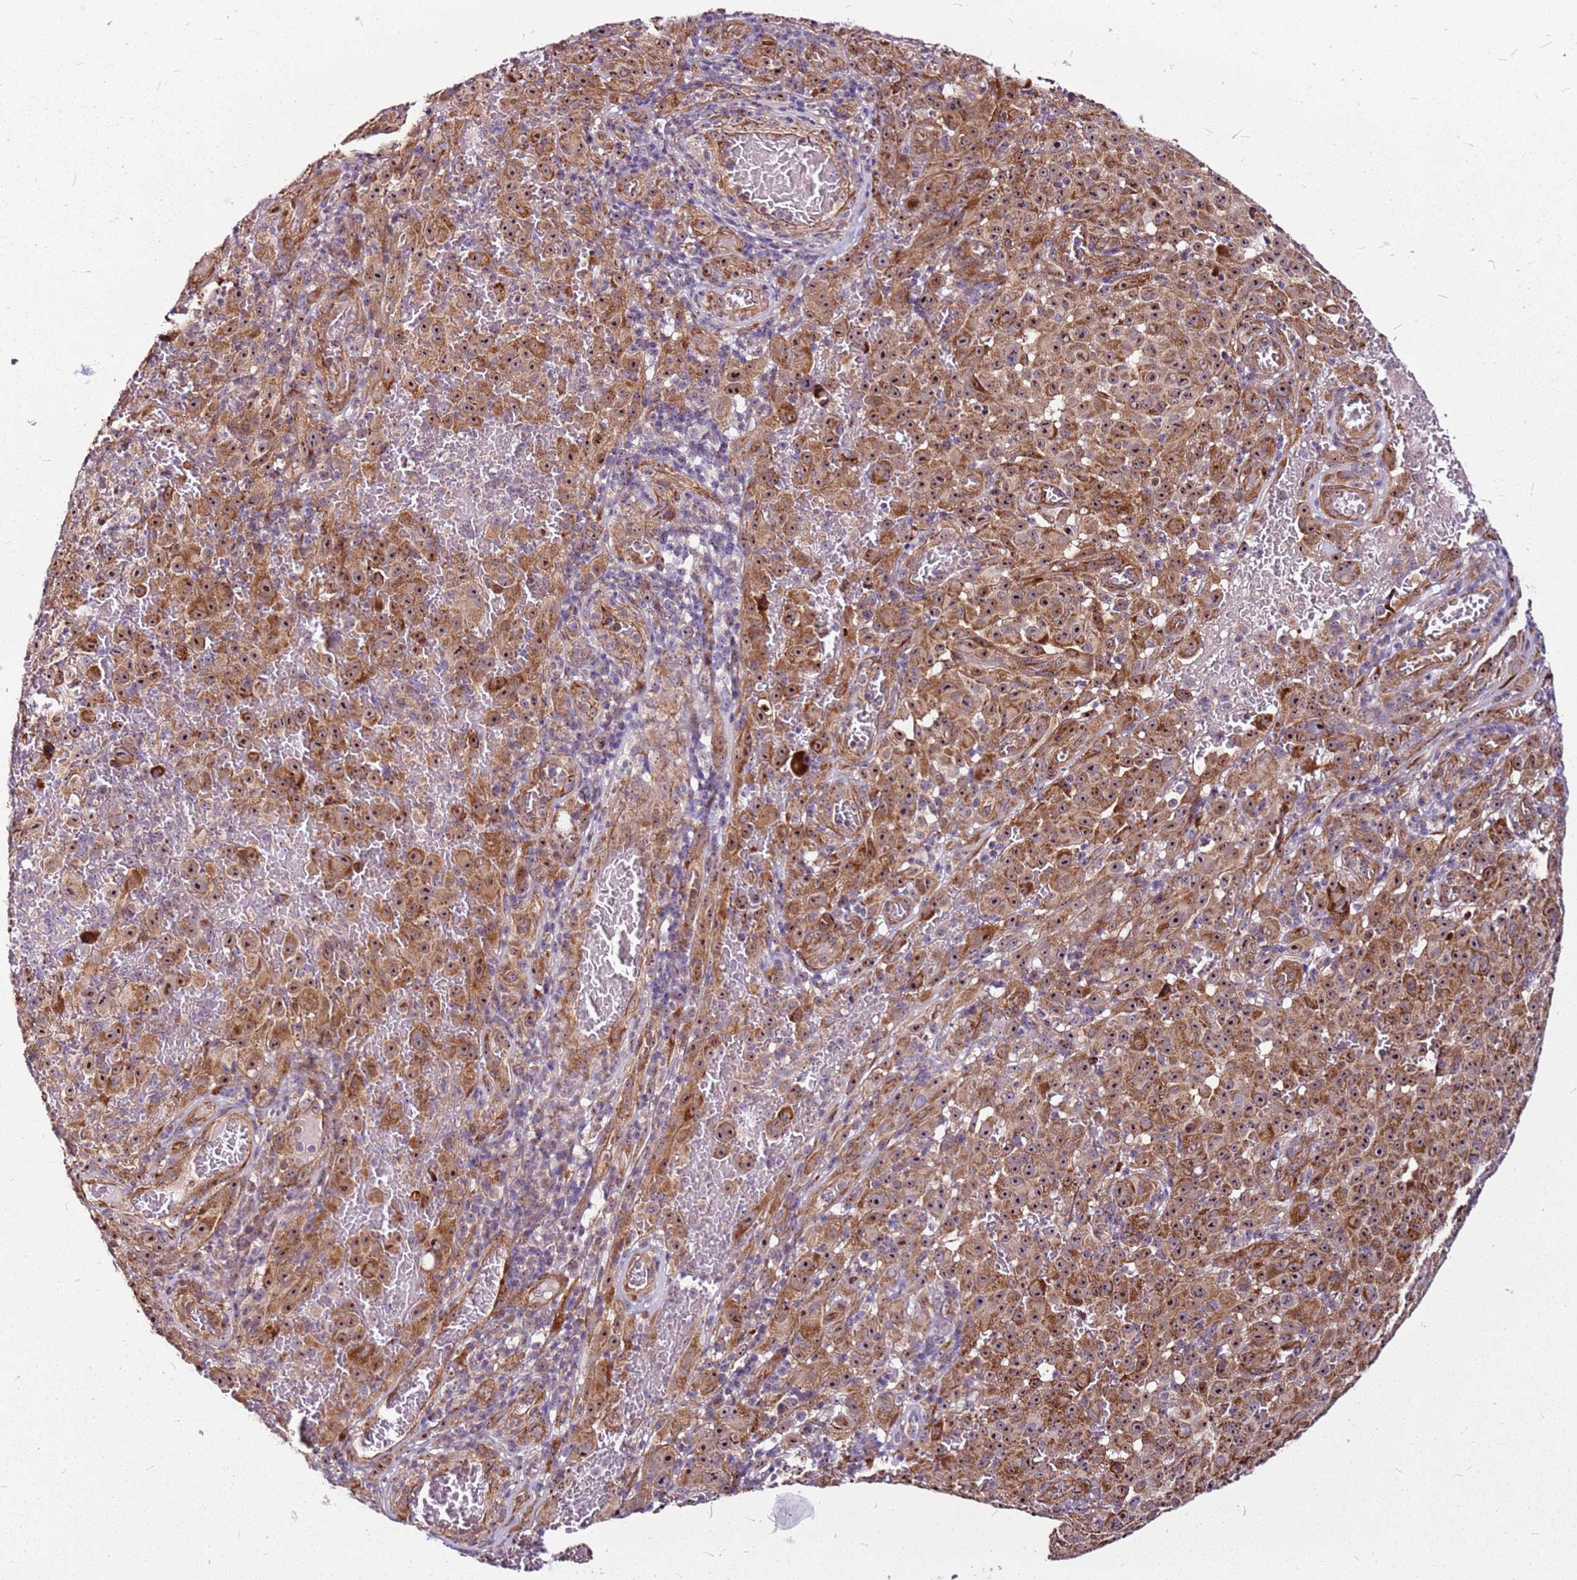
{"staining": {"intensity": "moderate", "quantity": ">75%", "location": "cytoplasmic/membranous,nuclear"}, "tissue": "melanoma", "cell_type": "Tumor cells", "image_type": "cancer", "snomed": [{"axis": "morphology", "description": "Malignant melanoma, NOS"}, {"axis": "topography", "description": "Skin"}], "caption": "Immunohistochemistry (IHC) staining of malignant melanoma, which exhibits medium levels of moderate cytoplasmic/membranous and nuclear positivity in approximately >75% of tumor cells indicating moderate cytoplasmic/membranous and nuclear protein positivity. The staining was performed using DAB (3,3'-diaminobenzidine) (brown) for protein detection and nuclei were counterstained in hematoxylin (blue).", "gene": "TOPAZ1", "patient": {"sex": "female", "age": 82}}